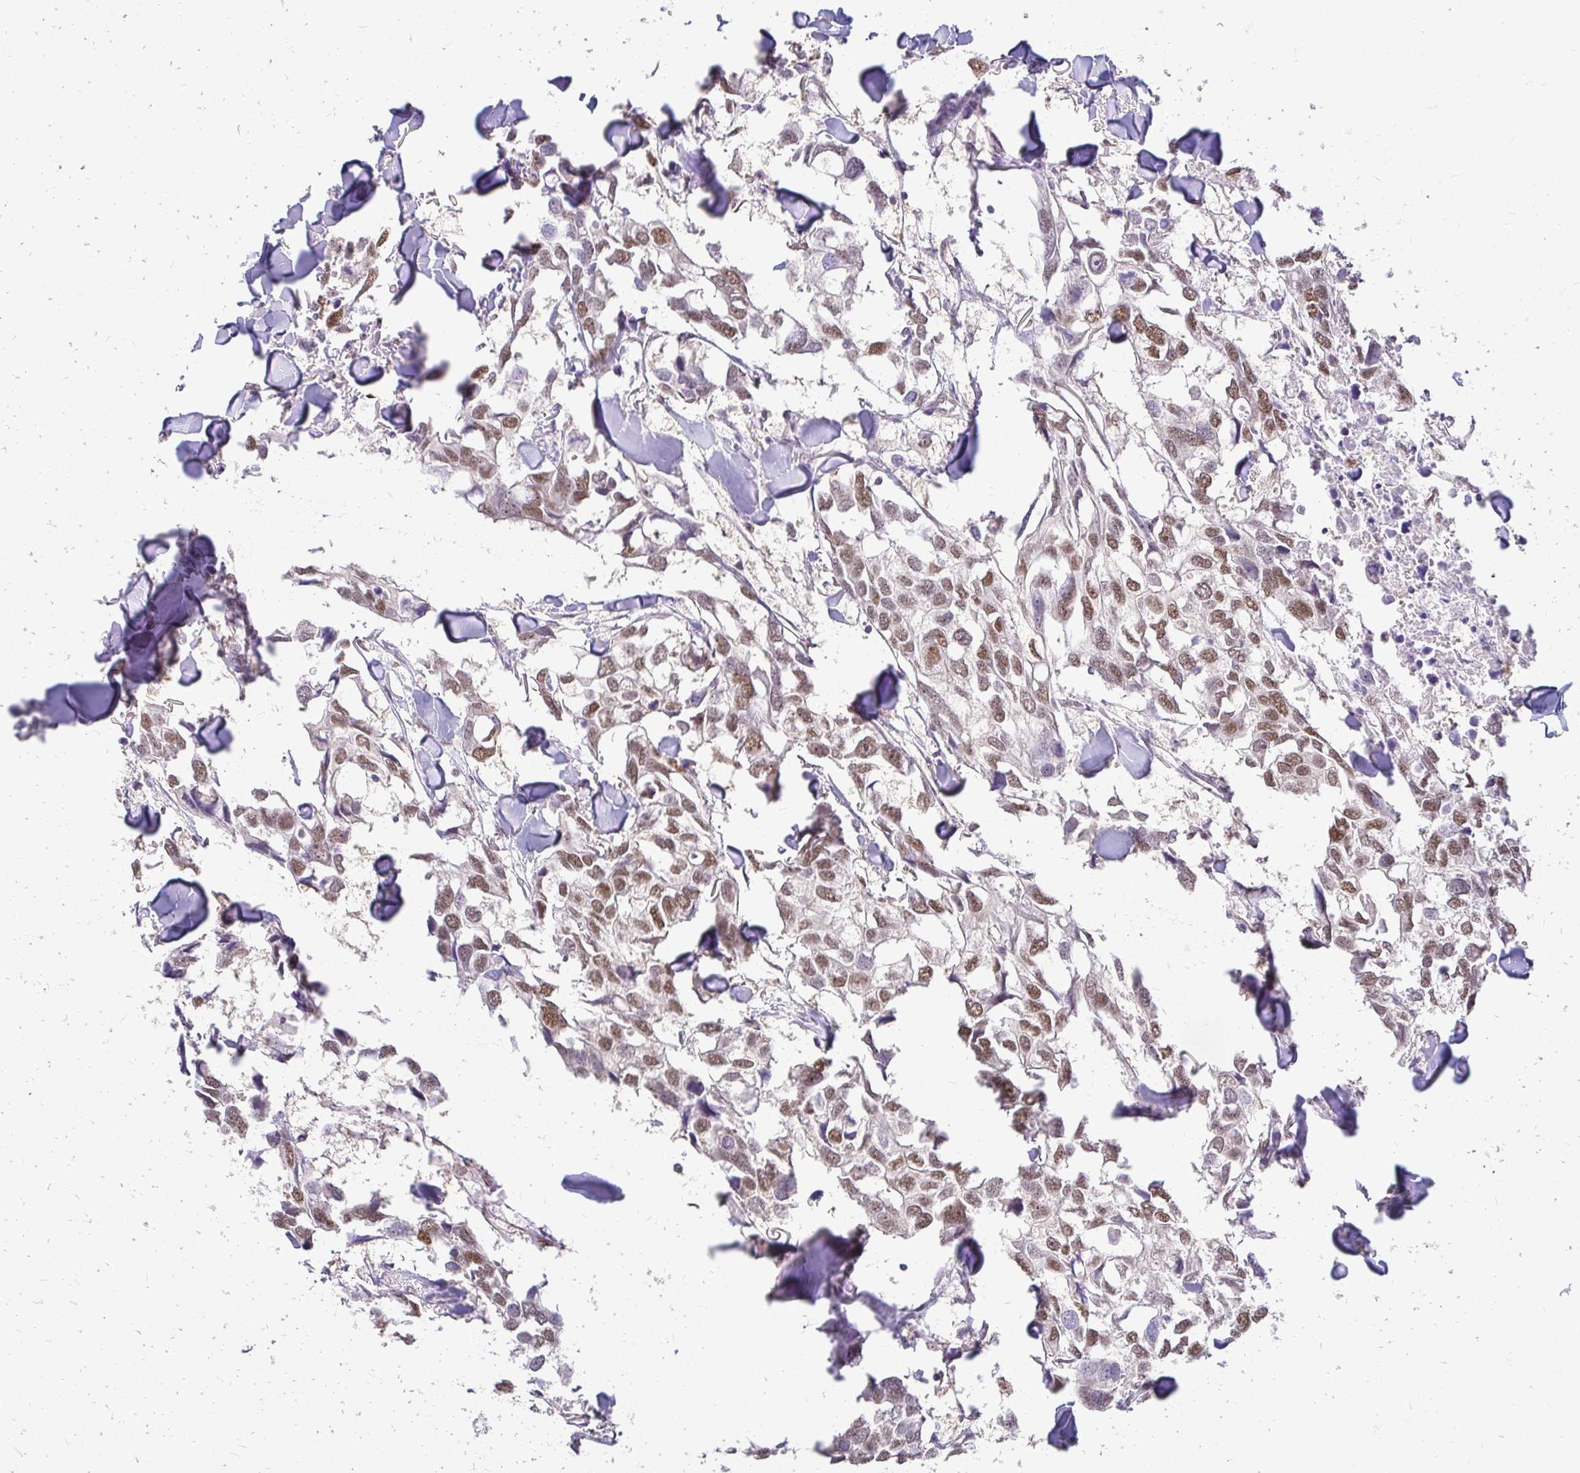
{"staining": {"intensity": "moderate", "quantity": ">75%", "location": "nuclear"}, "tissue": "breast cancer", "cell_type": "Tumor cells", "image_type": "cancer", "snomed": [{"axis": "morphology", "description": "Duct carcinoma"}, {"axis": "topography", "description": "Breast"}], "caption": "Protein analysis of breast cancer (infiltrating ductal carcinoma) tissue demonstrates moderate nuclear expression in approximately >75% of tumor cells. (Stains: DAB (3,3'-diaminobenzidine) in brown, nuclei in blue, Microscopy: brightfield microscopy at high magnification).", "gene": "RIMS4", "patient": {"sex": "female", "age": 83}}